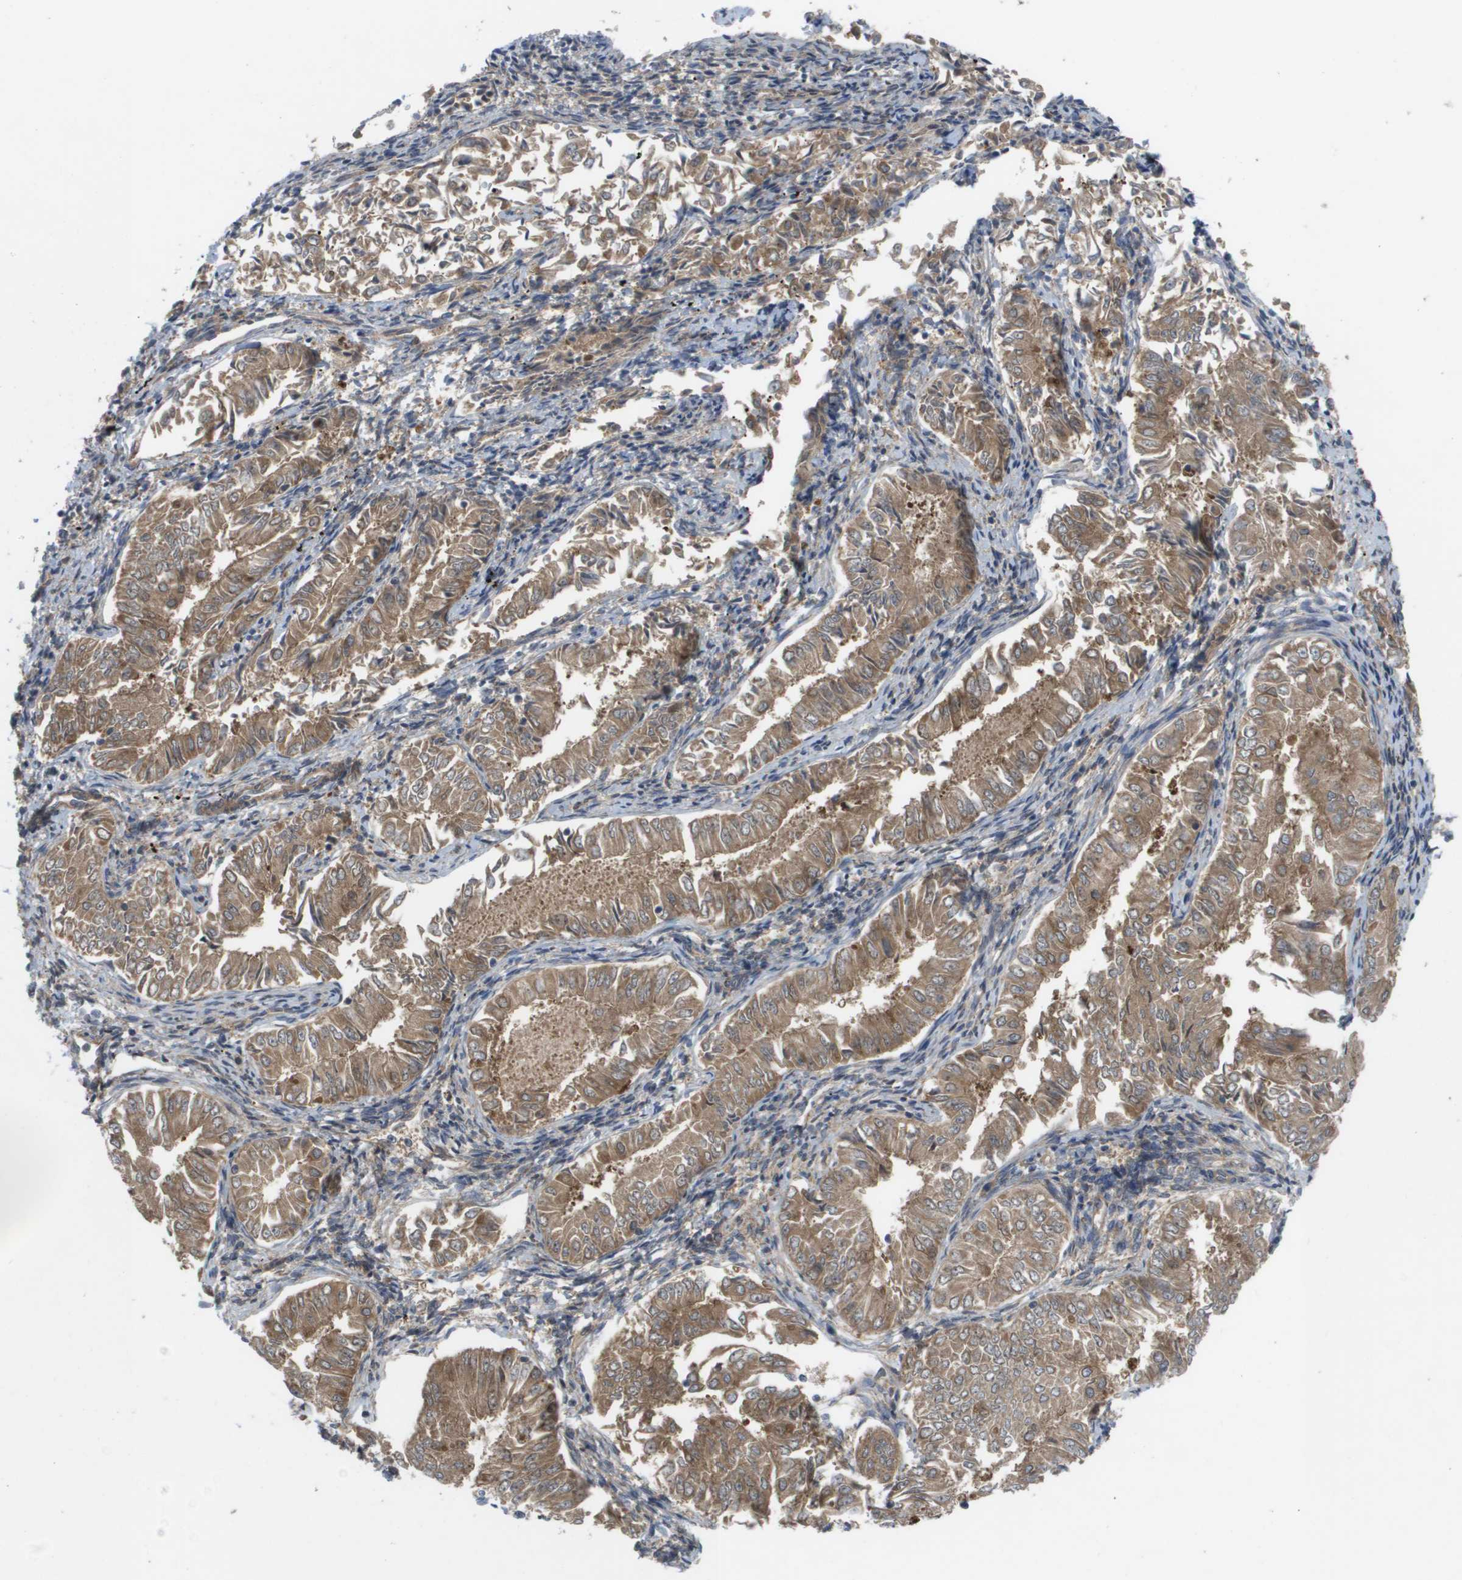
{"staining": {"intensity": "moderate", "quantity": ">75%", "location": "cytoplasmic/membranous"}, "tissue": "endometrial cancer", "cell_type": "Tumor cells", "image_type": "cancer", "snomed": [{"axis": "morphology", "description": "Adenocarcinoma, NOS"}, {"axis": "topography", "description": "Endometrium"}], "caption": "About >75% of tumor cells in endometrial cancer reveal moderate cytoplasmic/membranous protein expression as visualized by brown immunohistochemical staining.", "gene": "CTPS2", "patient": {"sex": "female", "age": 53}}